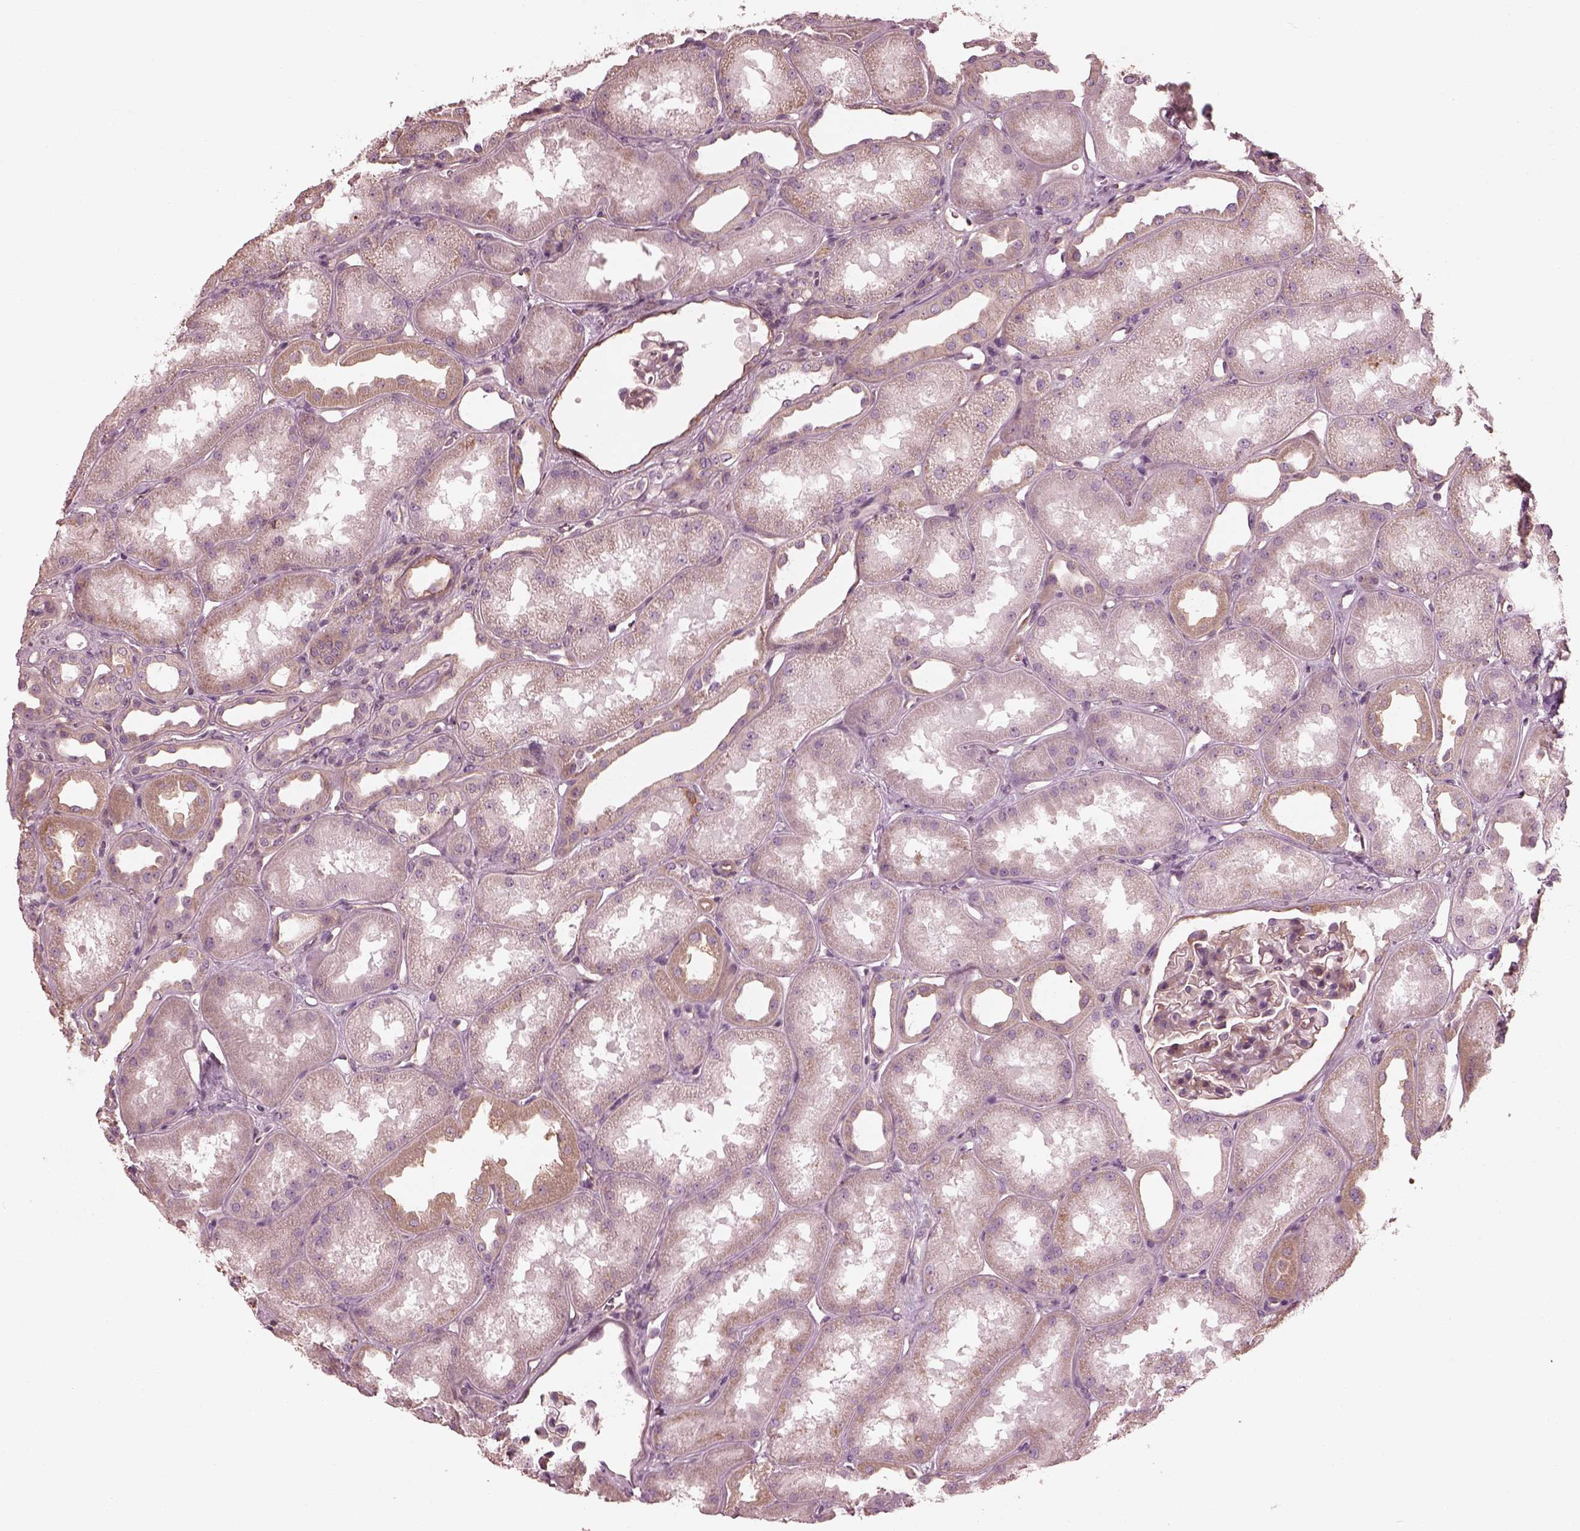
{"staining": {"intensity": "weak", "quantity": "25%-75%", "location": "cytoplasmic/membranous"}, "tissue": "kidney", "cell_type": "Cells in glomeruli", "image_type": "normal", "snomed": [{"axis": "morphology", "description": "Normal tissue, NOS"}, {"axis": "topography", "description": "Kidney"}], "caption": "This is an image of immunohistochemistry staining of normal kidney, which shows weak positivity in the cytoplasmic/membranous of cells in glomeruli.", "gene": "ELAPOR1", "patient": {"sex": "male", "age": 61}}